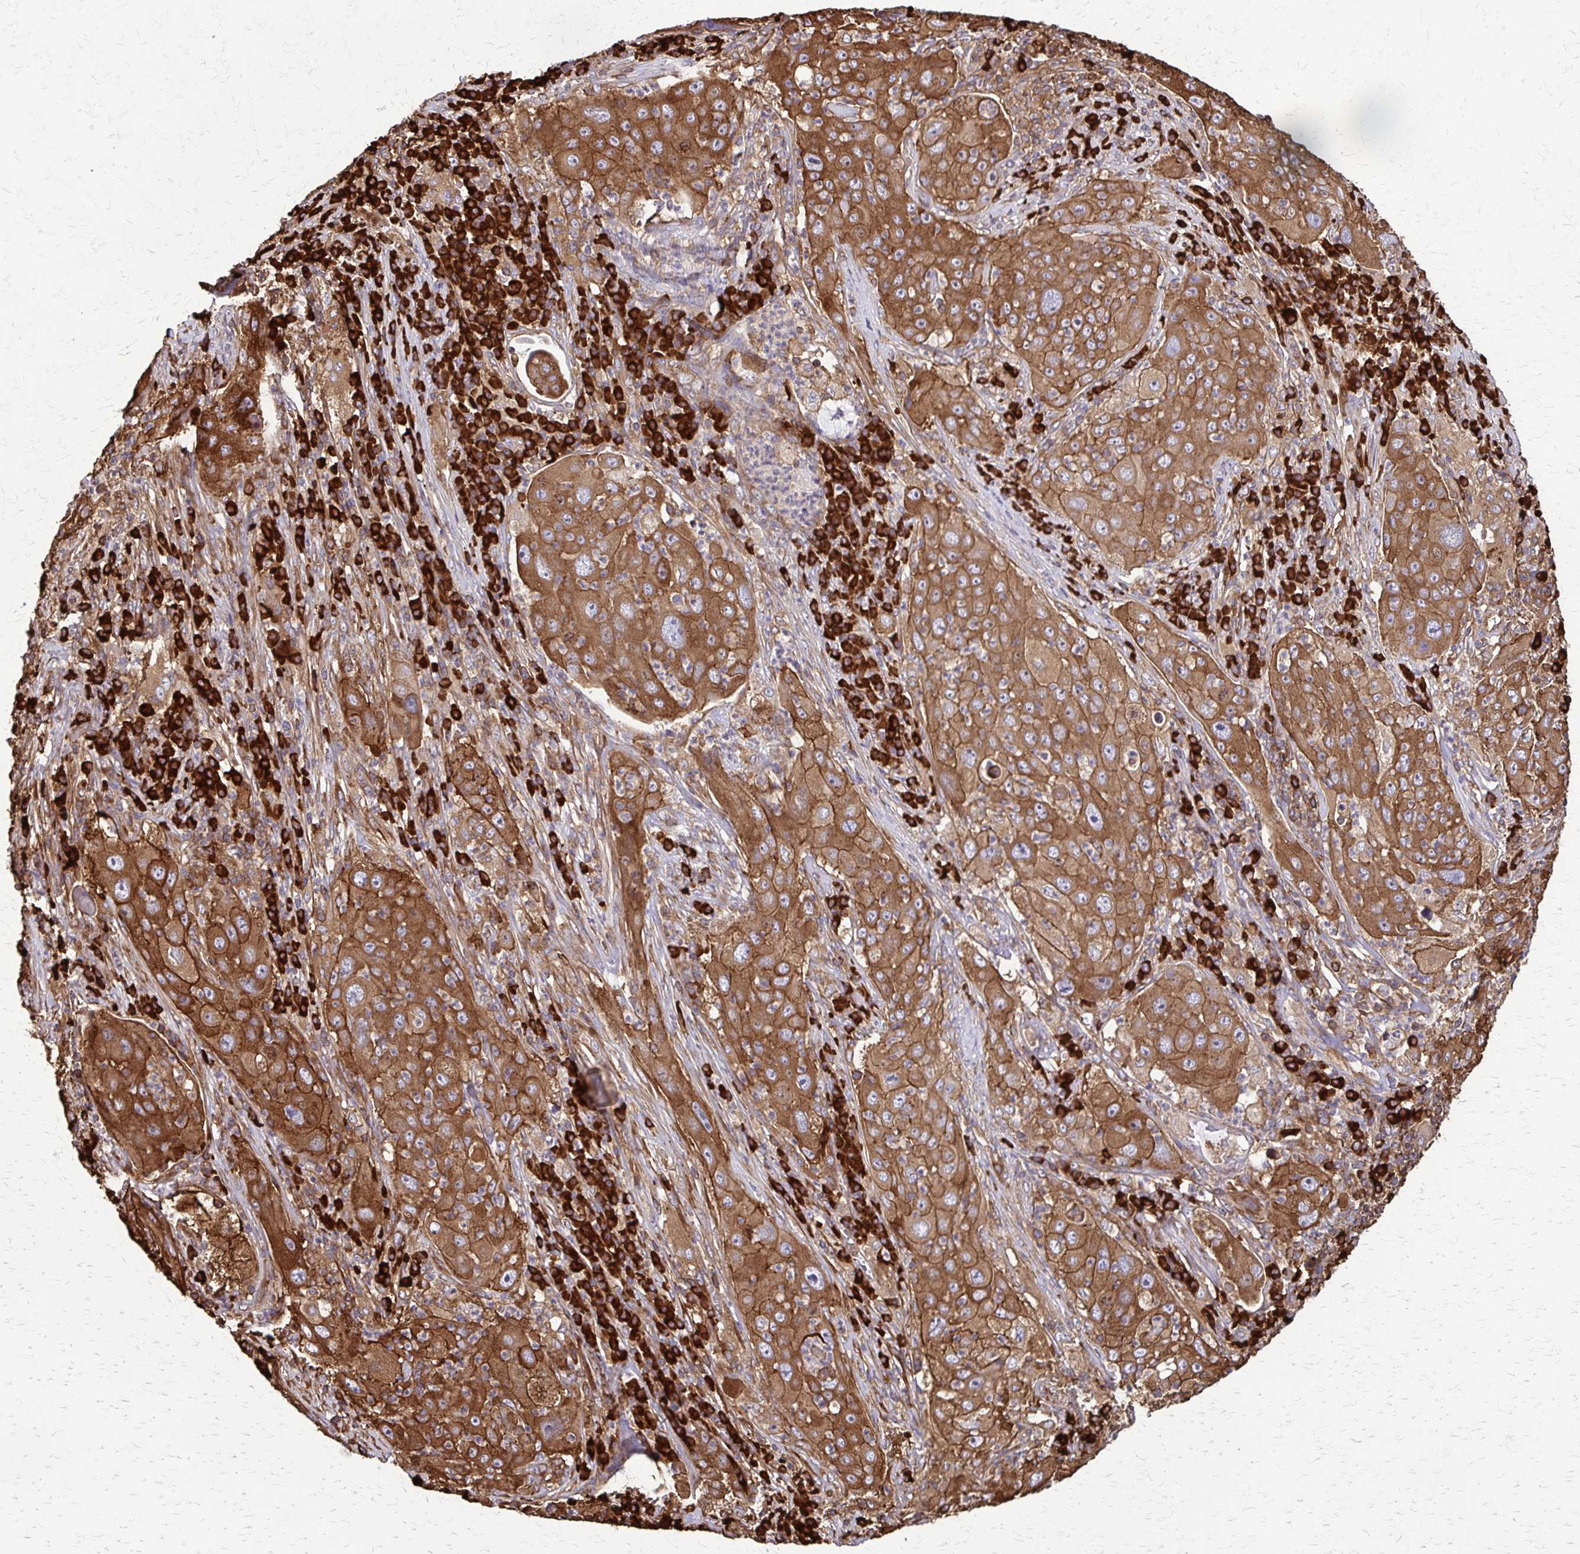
{"staining": {"intensity": "moderate", "quantity": ">75%", "location": "cytoplasmic/membranous"}, "tissue": "lung cancer", "cell_type": "Tumor cells", "image_type": "cancer", "snomed": [{"axis": "morphology", "description": "Squamous cell carcinoma, NOS"}, {"axis": "topography", "description": "Lung"}], "caption": "This image displays immunohistochemistry staining of squamous cell carcinoma (lung), with medium moderate cytoplasmic/membranous staining in about >75% of tumor cells.", "gene": "EEF2", "patient": {"sex": "female", "age": 59}}